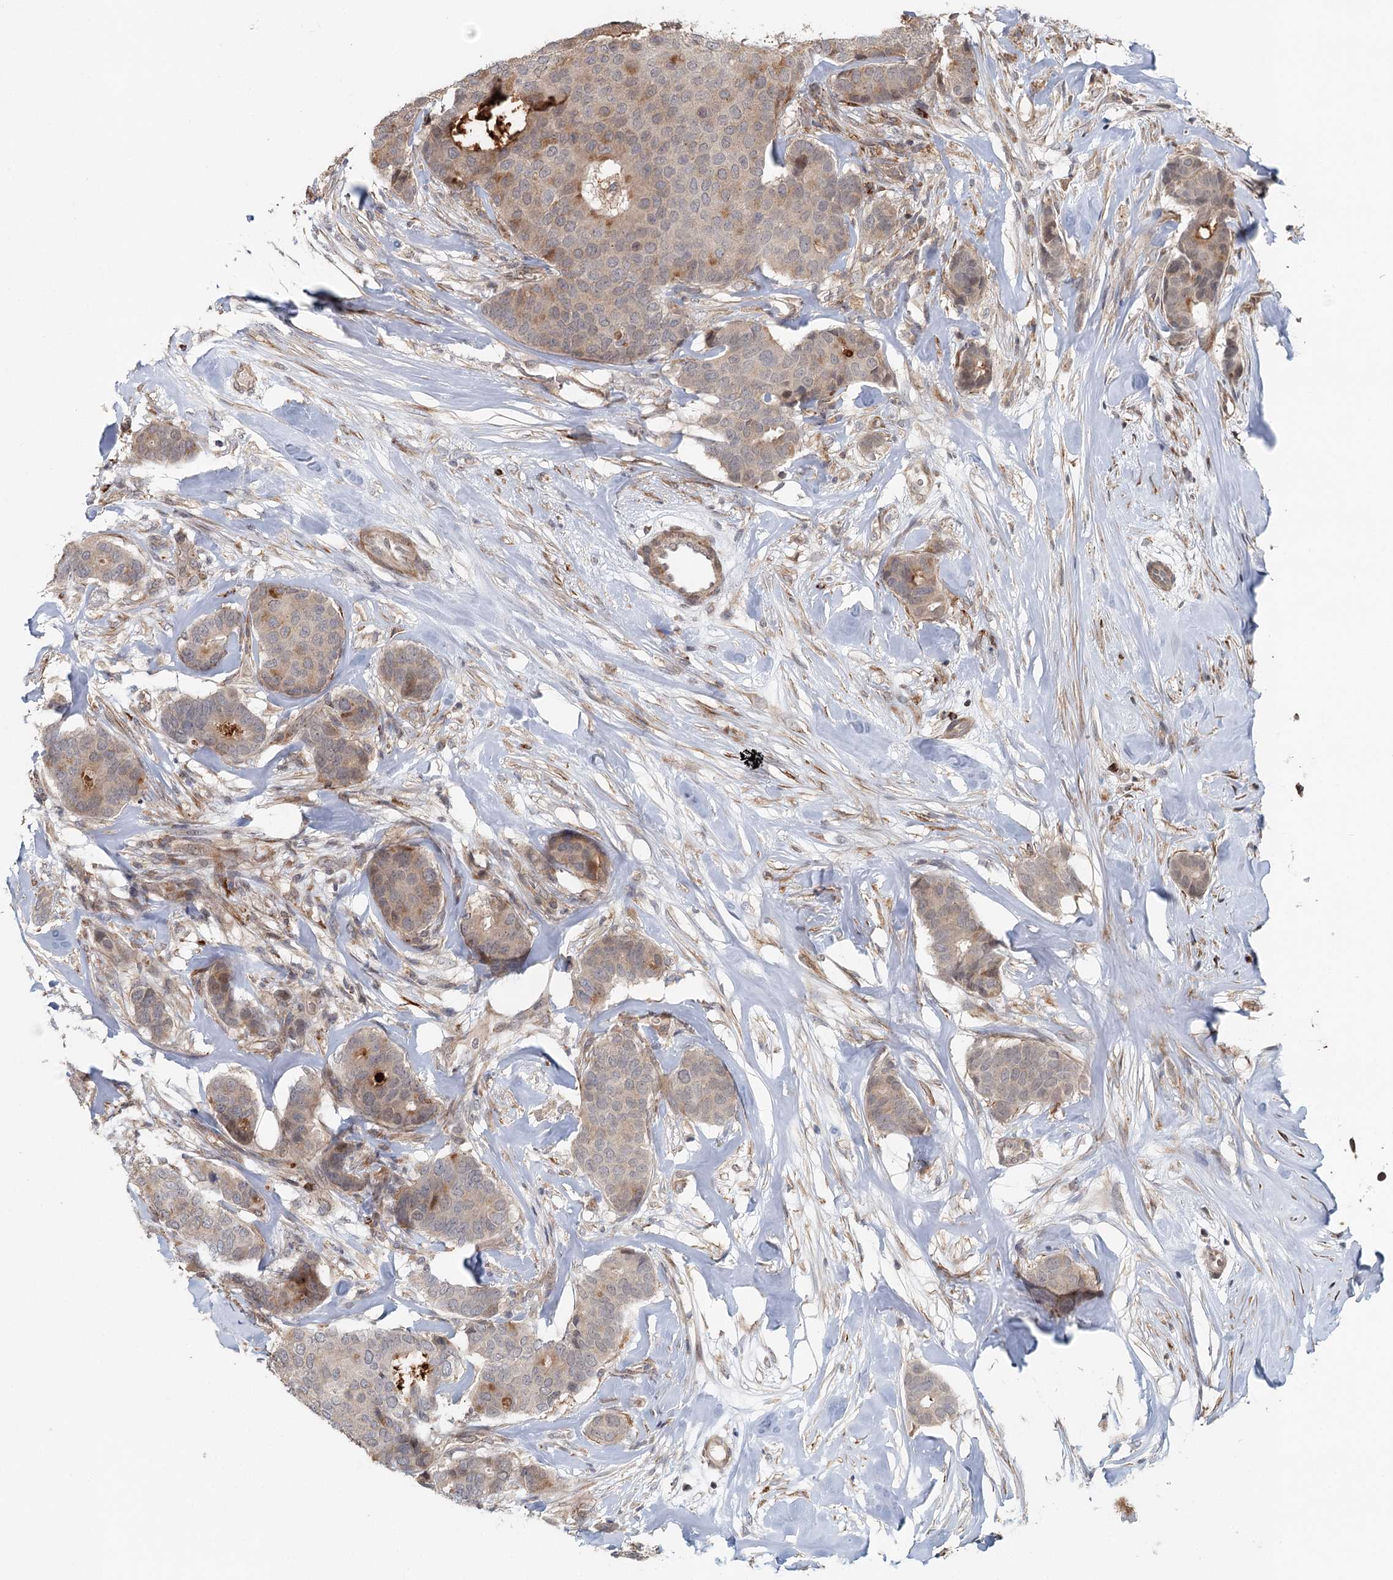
{"staining": {"intensity": "strong", "quantity": "<25%", "location": "cytoplasmic/membranous"}, "tissue": "breast cancer", "cell_type": "Tumor cells", "image_type": "cancer", "snomed": [{"axis": "morphology", "description": "Duct carcinoma"}, {"axis": "topography", "description": "Breast"}], "caption": "Strong cytoplasmic/membranous protein positivity is seen in approximately <25% of tumor cells in breast cancer (infiltrating ductal carcinoma).", "gene": "RNF111", "patient": {"sex": "female", "age": 75}}